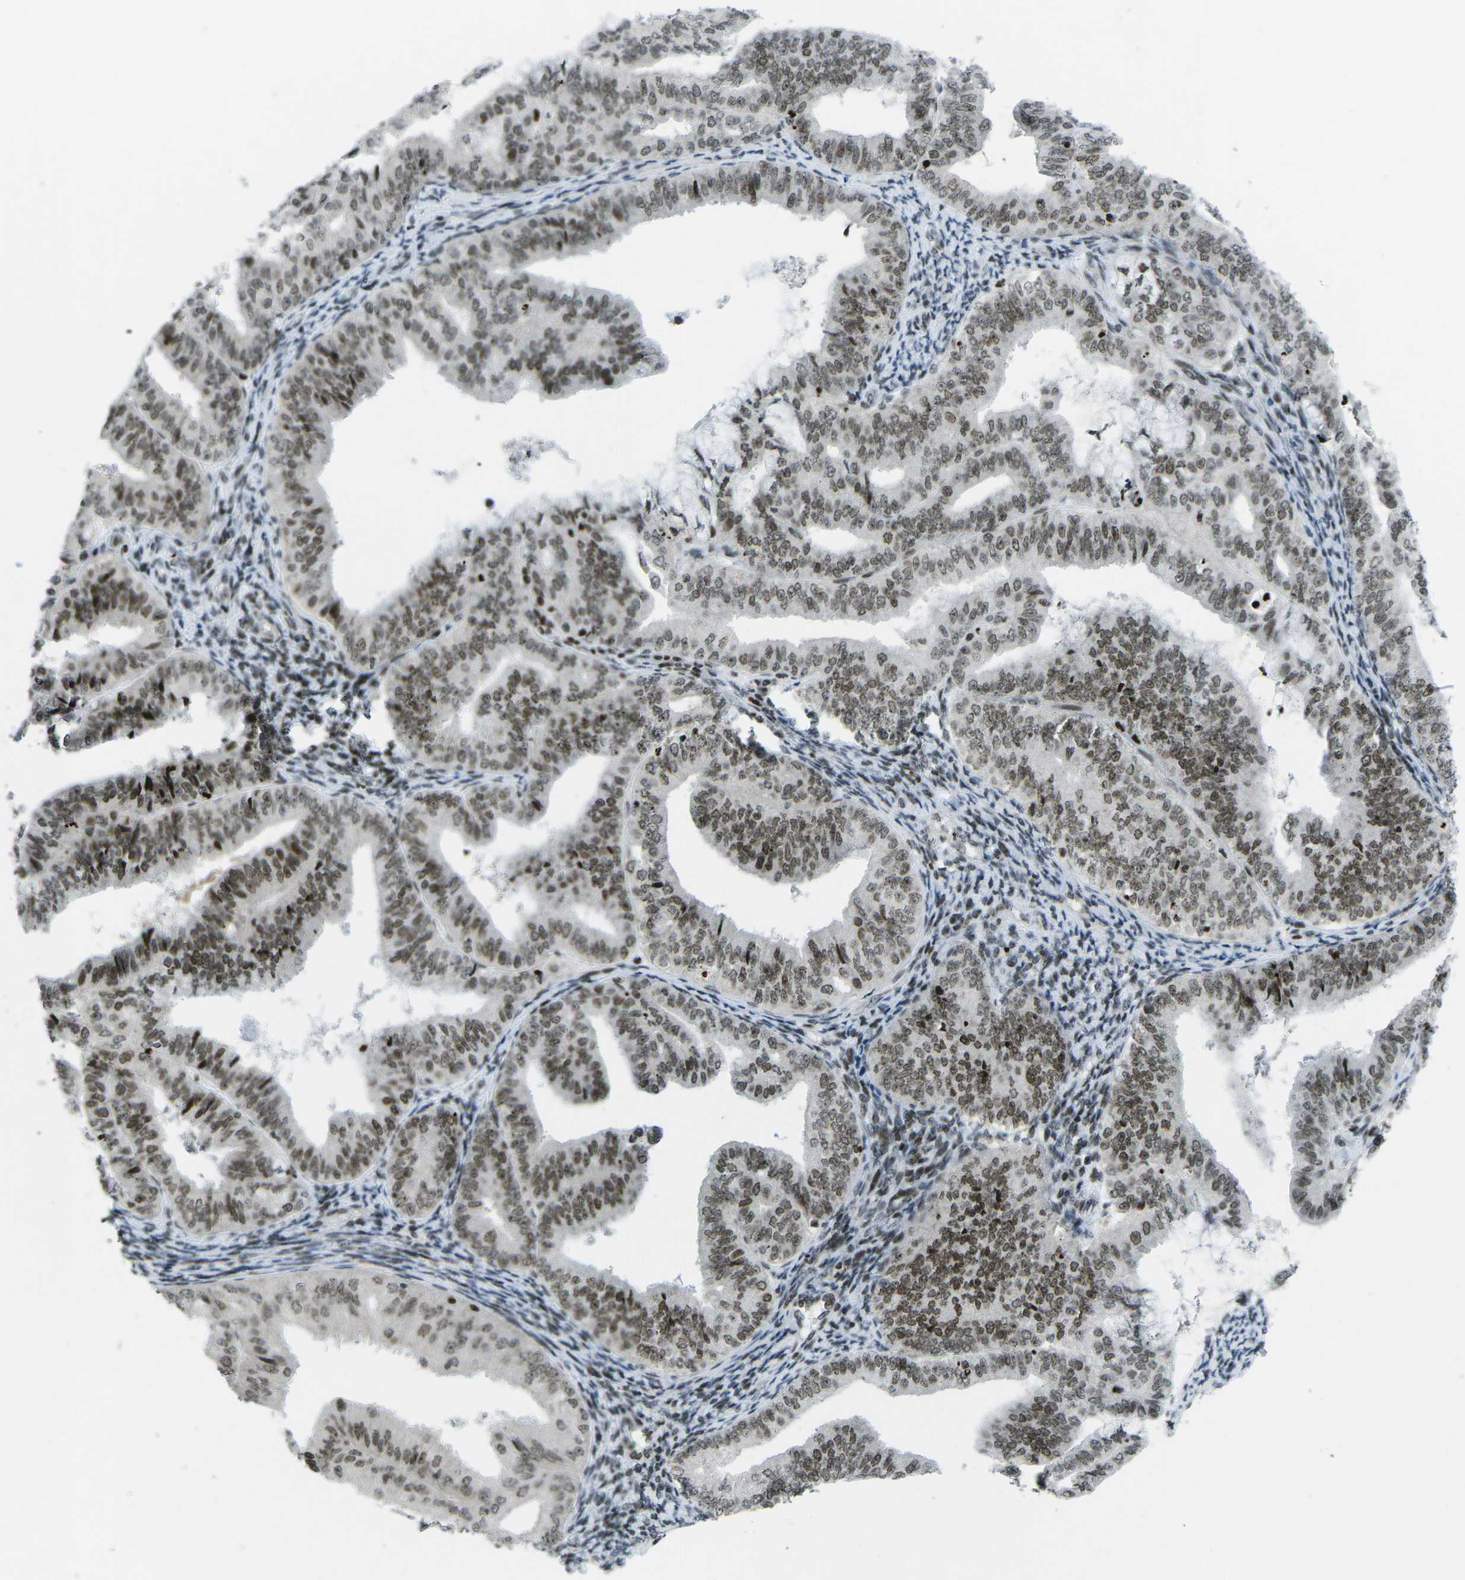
{"staining": {"intensity": "strong", "quantity": ">75%", "location": "nuclear"}, "tissue": "endometrial cancer", "cell_type": "Tumor cells", "image_type": "cancer", "snomed": [{"axis": "morphology", "description": "Adenocarcinoma, NOS"}, {"axis": "topography", "description": "Endometrium"}], "caption": "This is a photomicrograph of immunohistochemistry (IHC) staining of endometrial cancer (adenocarcinoma), which shows strong expression in the nuclear of tumor cells.", "gene": "EME1", "patient": {"sex": "female", "age": 63}}